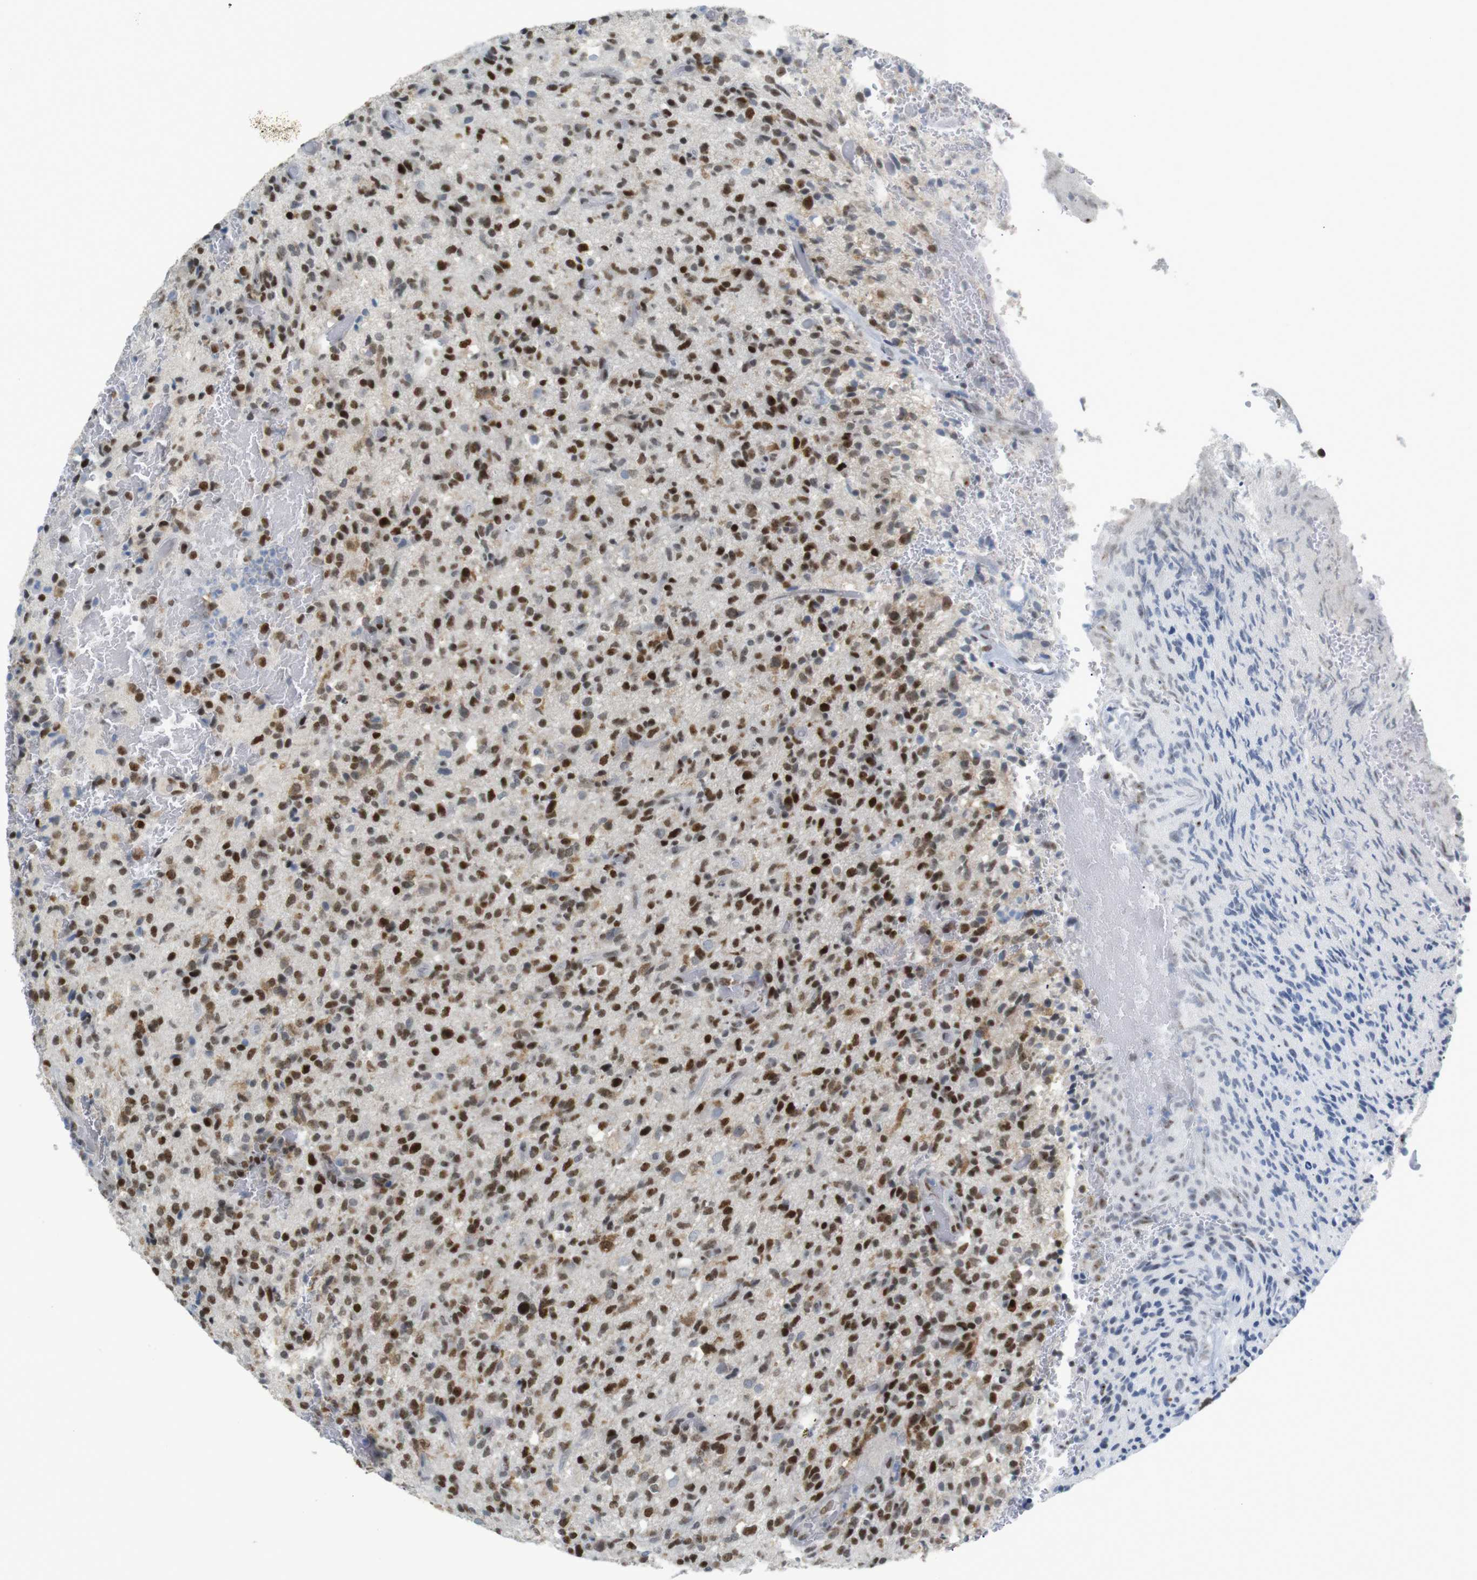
{"staining": {"intensity": "strong", "quantity": ">75%", "location": "nuclear"}, "tissue": "glioma", "cell_type": "Tumor cells", "image_type": "cancer", "snomed": [{"axis": "morphology", "description": "Glioma, malignant, High grade"}, {"axis": "topography", "description": "Brain"}], "caption": "Tumor cells display high levels of strong nuclear expression in about >75% of cells in human malignant glioma (high-grade).", "gene": "RIOX2", "patient": {"sex": "male", "age": 71}}